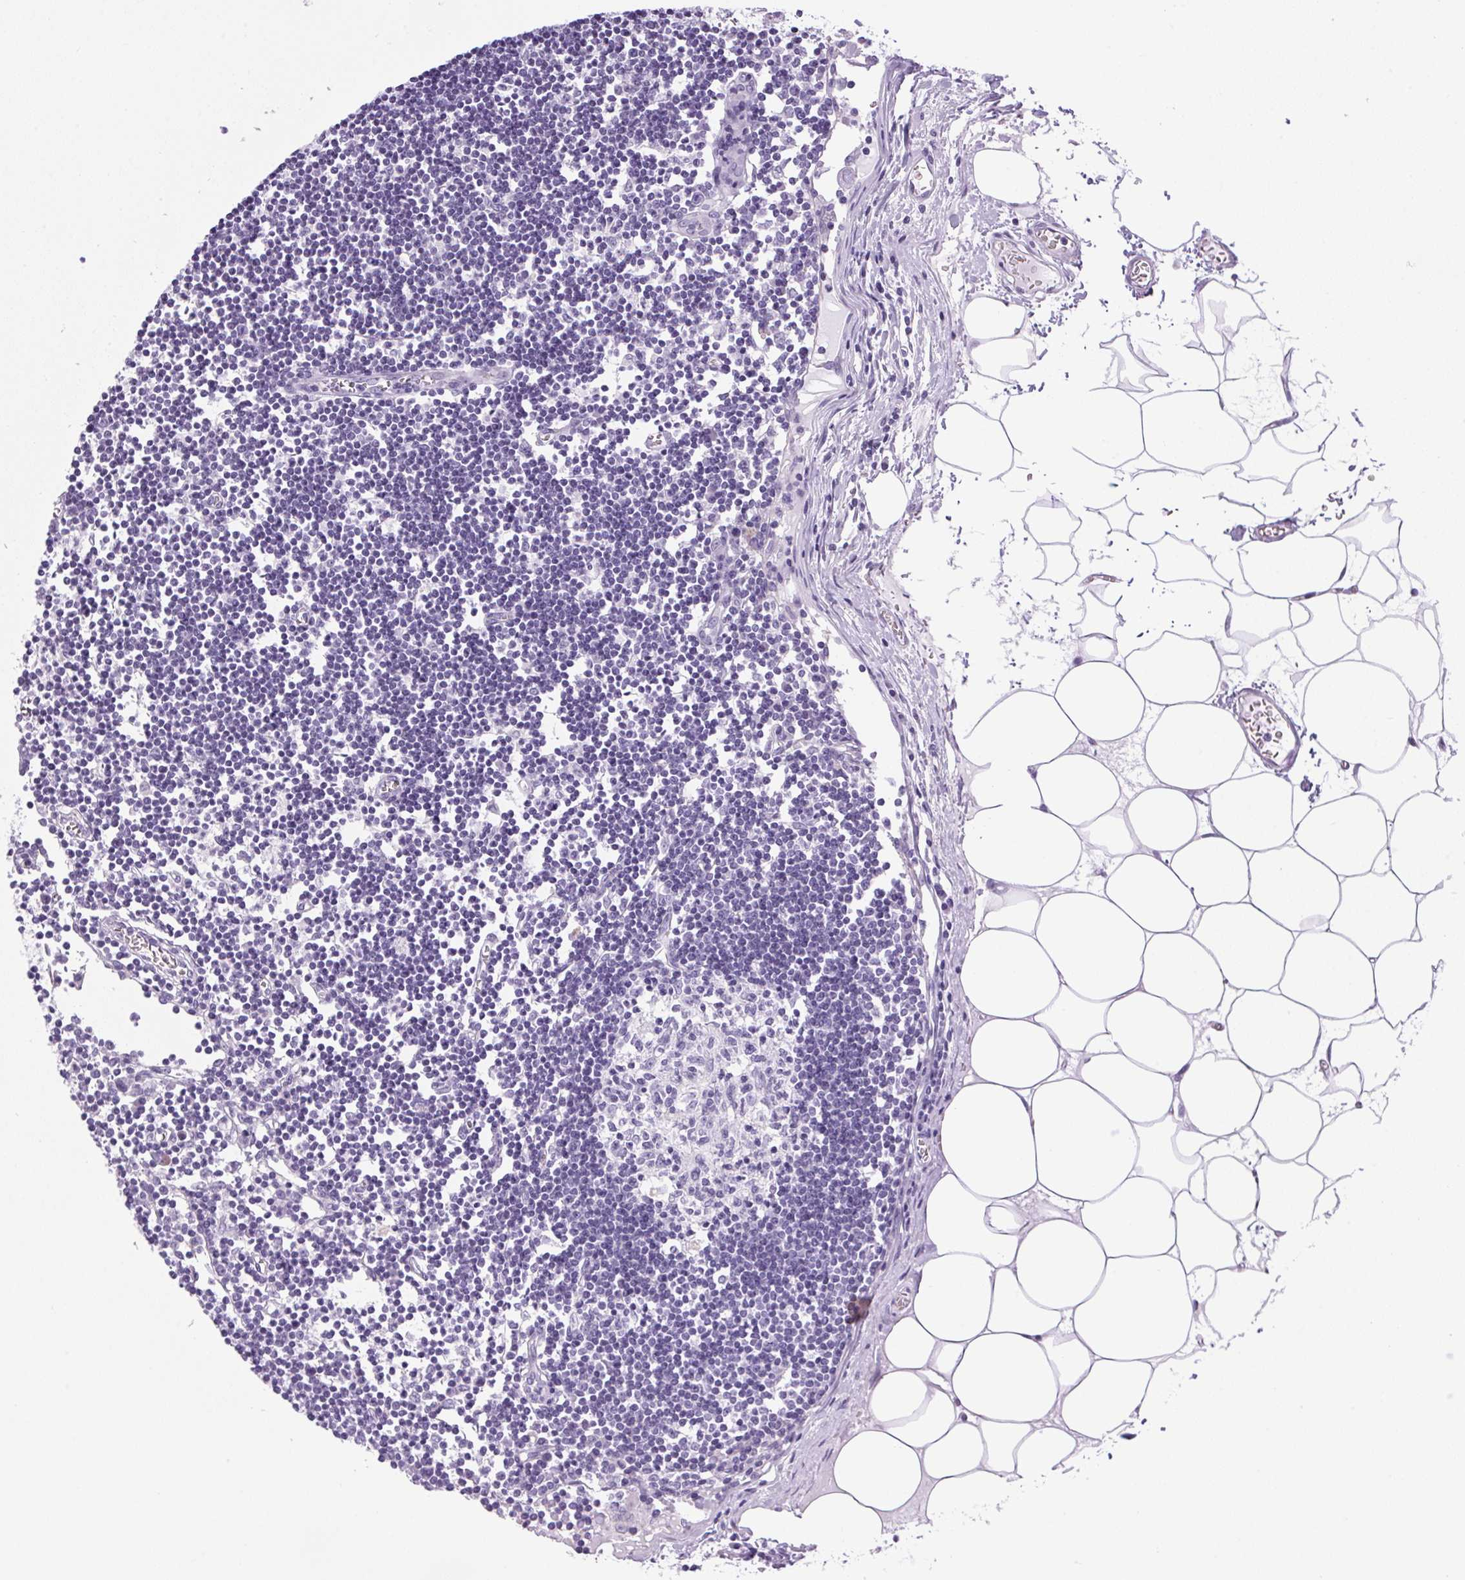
{"staining": {"intensity": "negative", "quantity": "none", "location": "none"}, "tissue": "lymph node", "cell_type": "Germinal center cells", "image_type": "normal", "snomed": [{"axis": "morphology", "description": "Normal tissue, NOS"}, {"axis": "topography", "description": "Lymph node"}], "caption": "Immunohistochemical staining of normal lymph node displays no significant expression in germinal center cells.", "gene": "ATP6V0A4", "patient": {"sex": "female", "age": 65}}